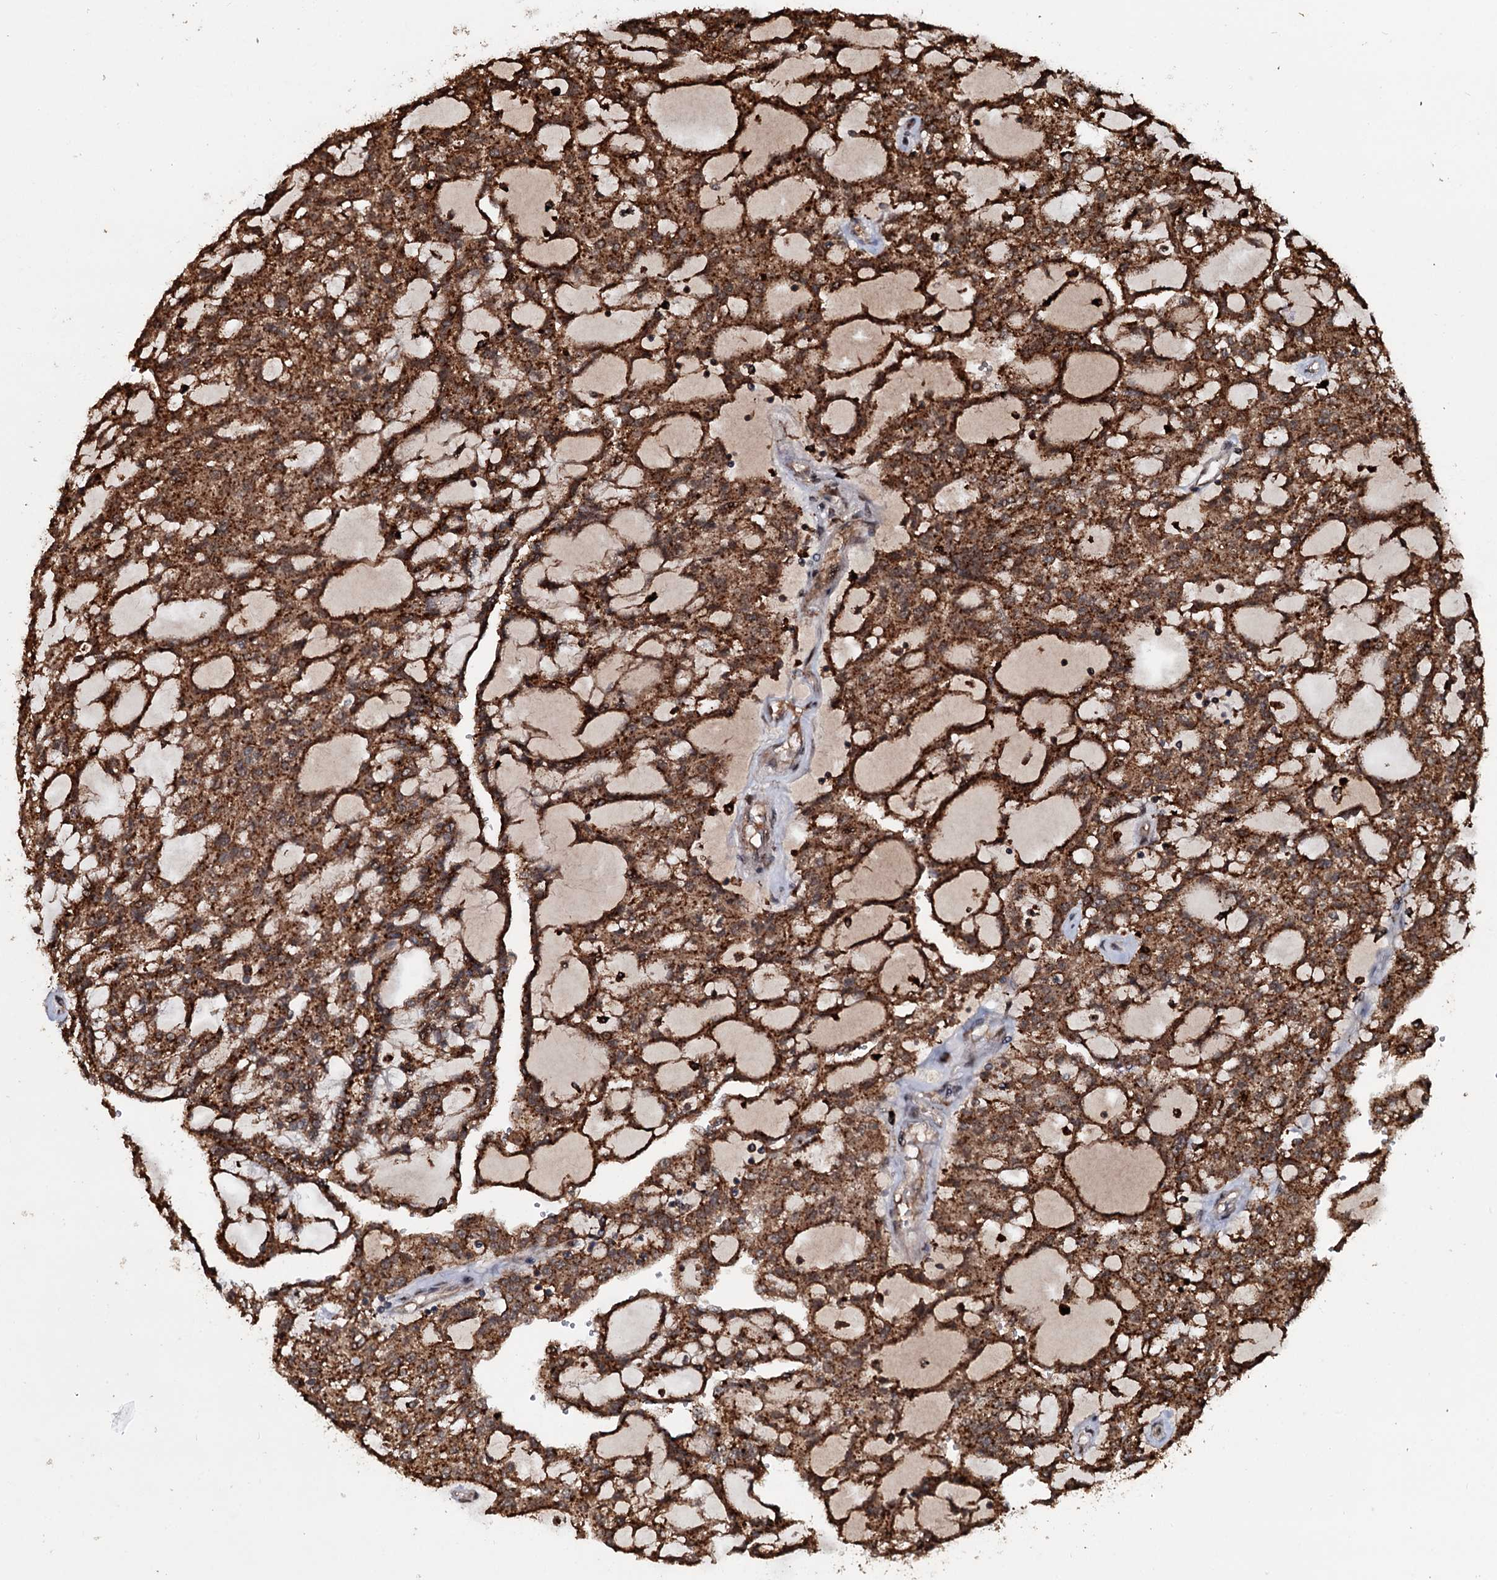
{"staining": {"intensity": "moderate", "quantity": ">75%", "location": "cytoplasmic/membranous"}, "tissue": "renal cancer", "cell_type": "Tumor cells", "image_type": "cancer", "snomed": [{"axis": "morphology", "description": "Adenocarcinoma, NOS"}, {"axis": "topography", "description": "Kidney"}], "caption": "A brown stain highlights moderate cytoplasmic/membranous positivity of a protein in renal cancer (adenocarcinoma) tumor cells.", "gene": "CEP192", "patient": {"sex": "male", "age": 63}}